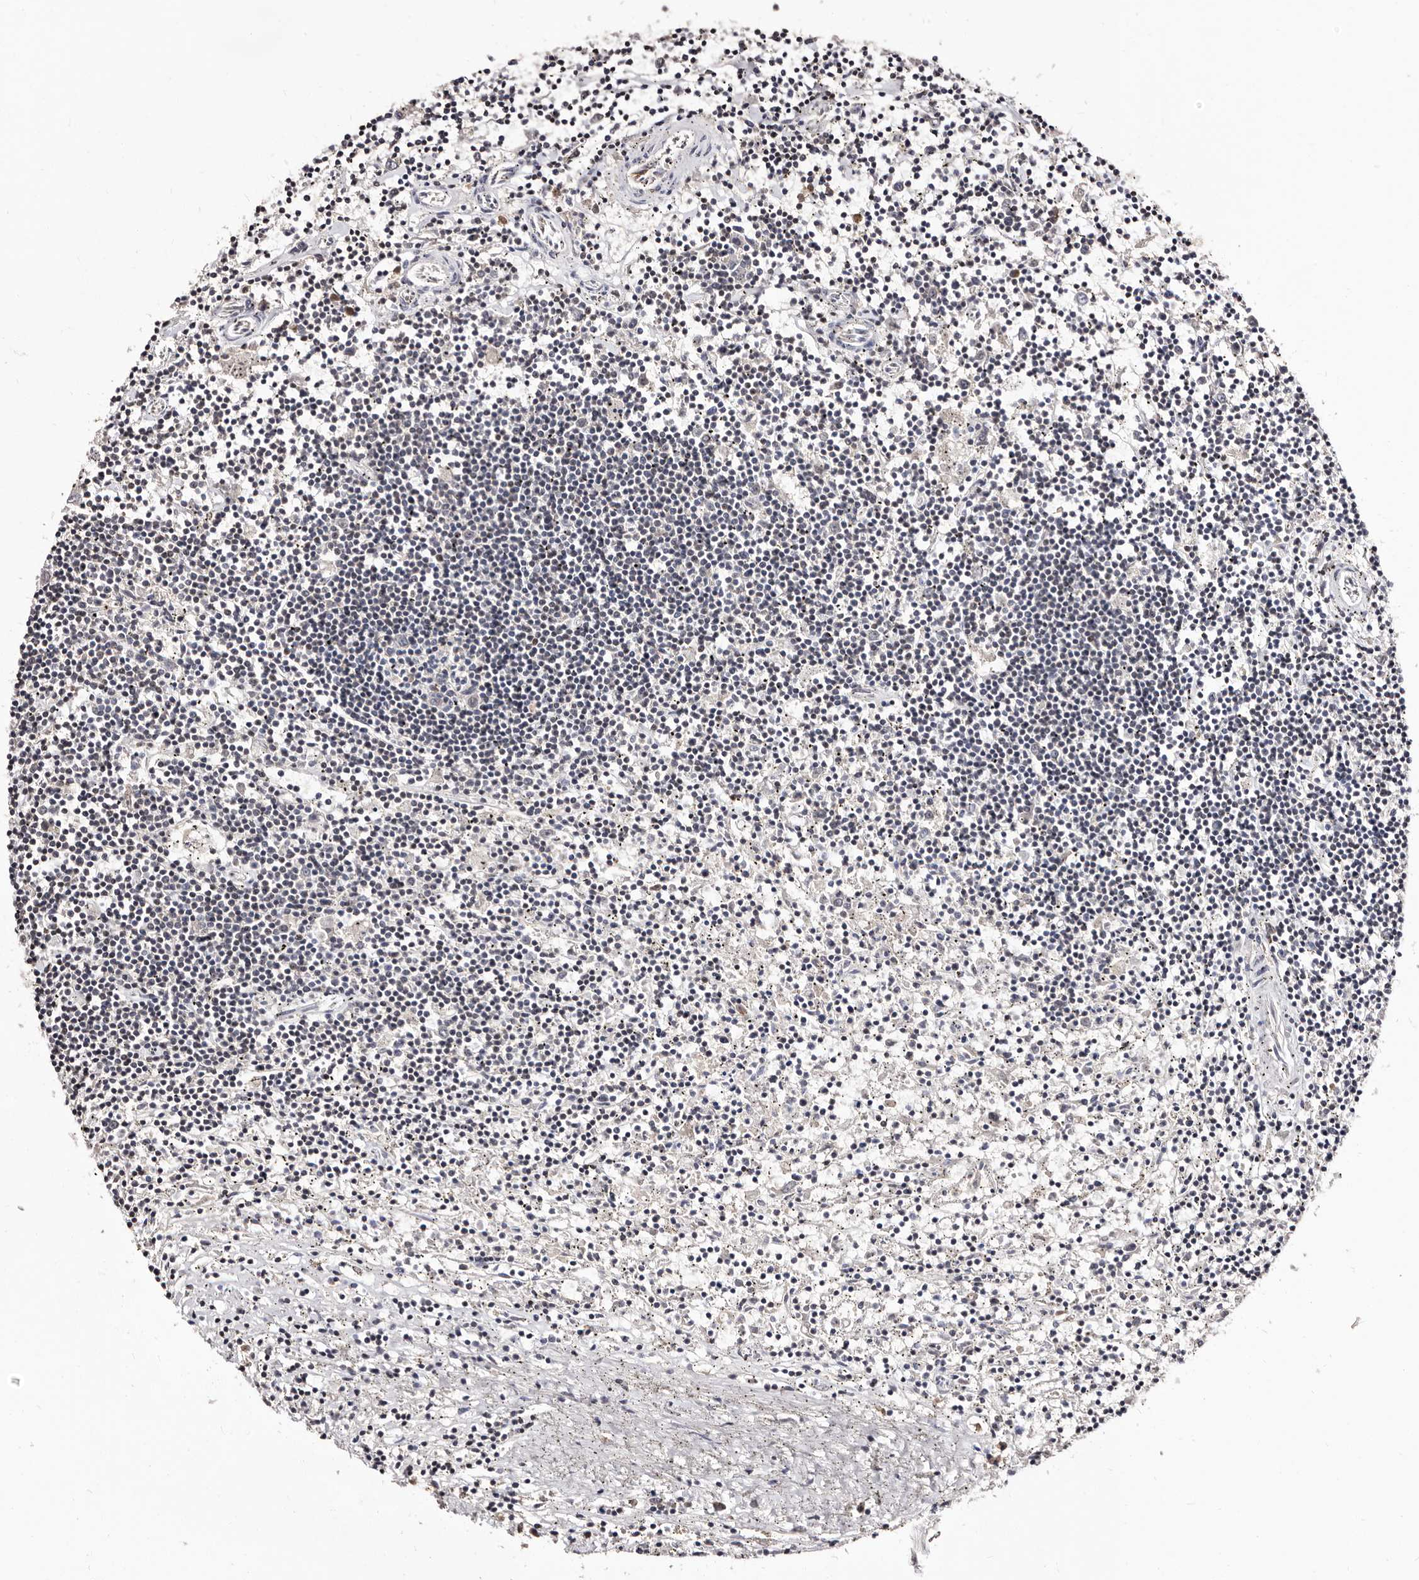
{"staining": {"intensity": "negative", "quantity": "none", "location": "none"}, "tissue": "lymphoma", "cell_type": "Tumor cells", "image_type": "cancer", "snomed": [{"axis": "morphology", "description": "Malignant lymphoma, non-Hodgkin's type, Low grade"}, {"axis": "topography", "description": "Spleen"}], "caption": "Tumor cells show no significant expression in malignant lymphoma, non-Hodgkin's type (low-grade). (DAB (3,3'-diaminobenzidine) IHC with hematoxylin counter stain).", "gene": "ANAPC11", "patient": {"sex": "male", "age": 76}}